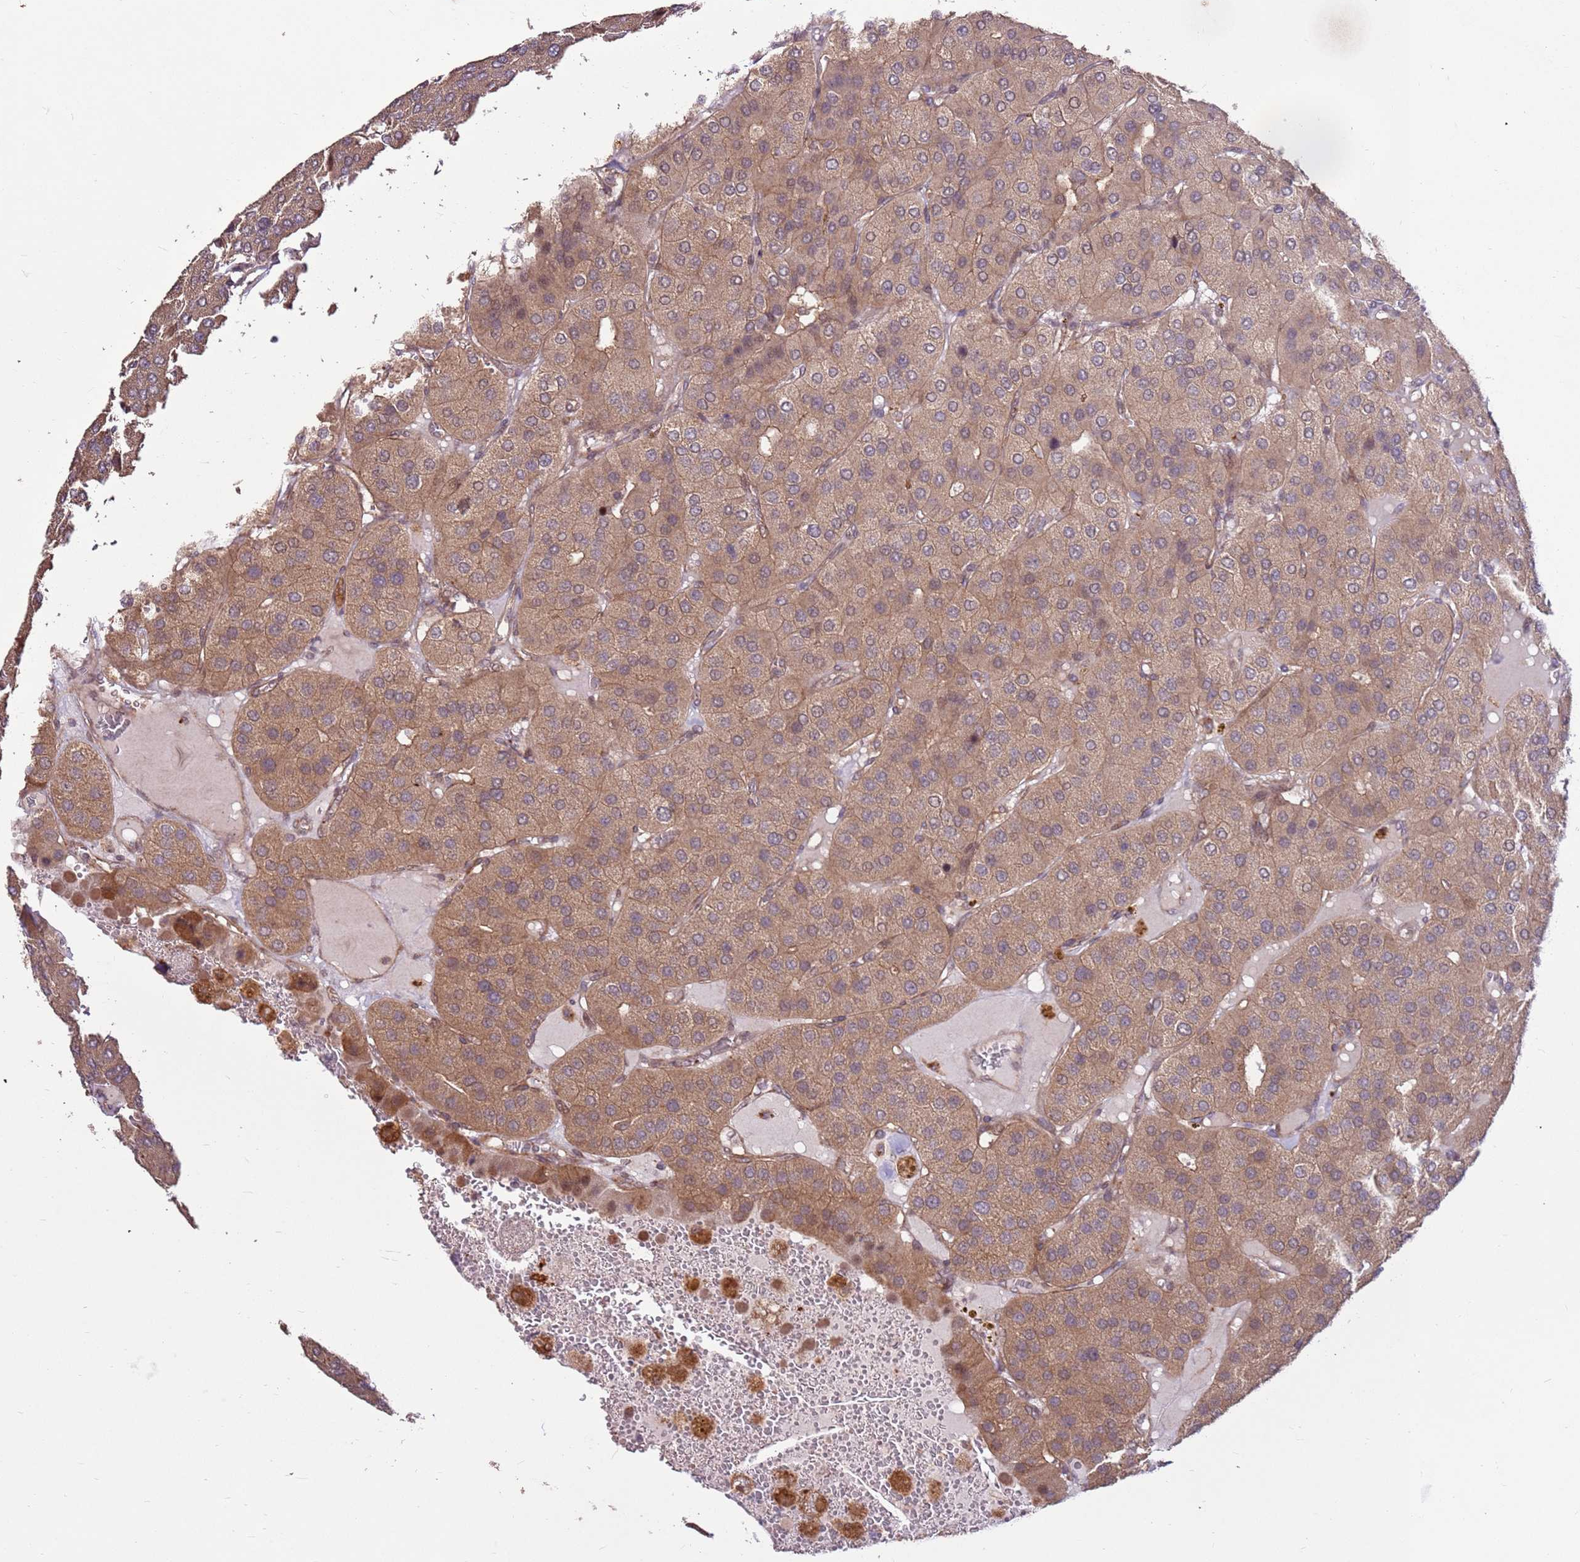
{"staining": {"intensity": "moderate", "quantity": ">75%", "location": "cytoplasmic/membranous,nuclear"}, "tissue": "parathyroid gland", "cell_type": "Glandular cells", "image_type": "normal", "snomed": [{"axis": "morphology", "description": "Normal tissue, NOS"}, {"axis": "morphology", "description": "Adenoma, NOS"}, {"axis": "topography", "description": "Parathyroid gland"}], "caption": "Immunohistochemical staining of unremarkable human parathyroid gland shows moderate cytoplasmic/membranous,nuclear protein expression in approximately >75% of glandular cells.", "gene": "CCDC112", "patient": {"sex": "female", "age": 86}}